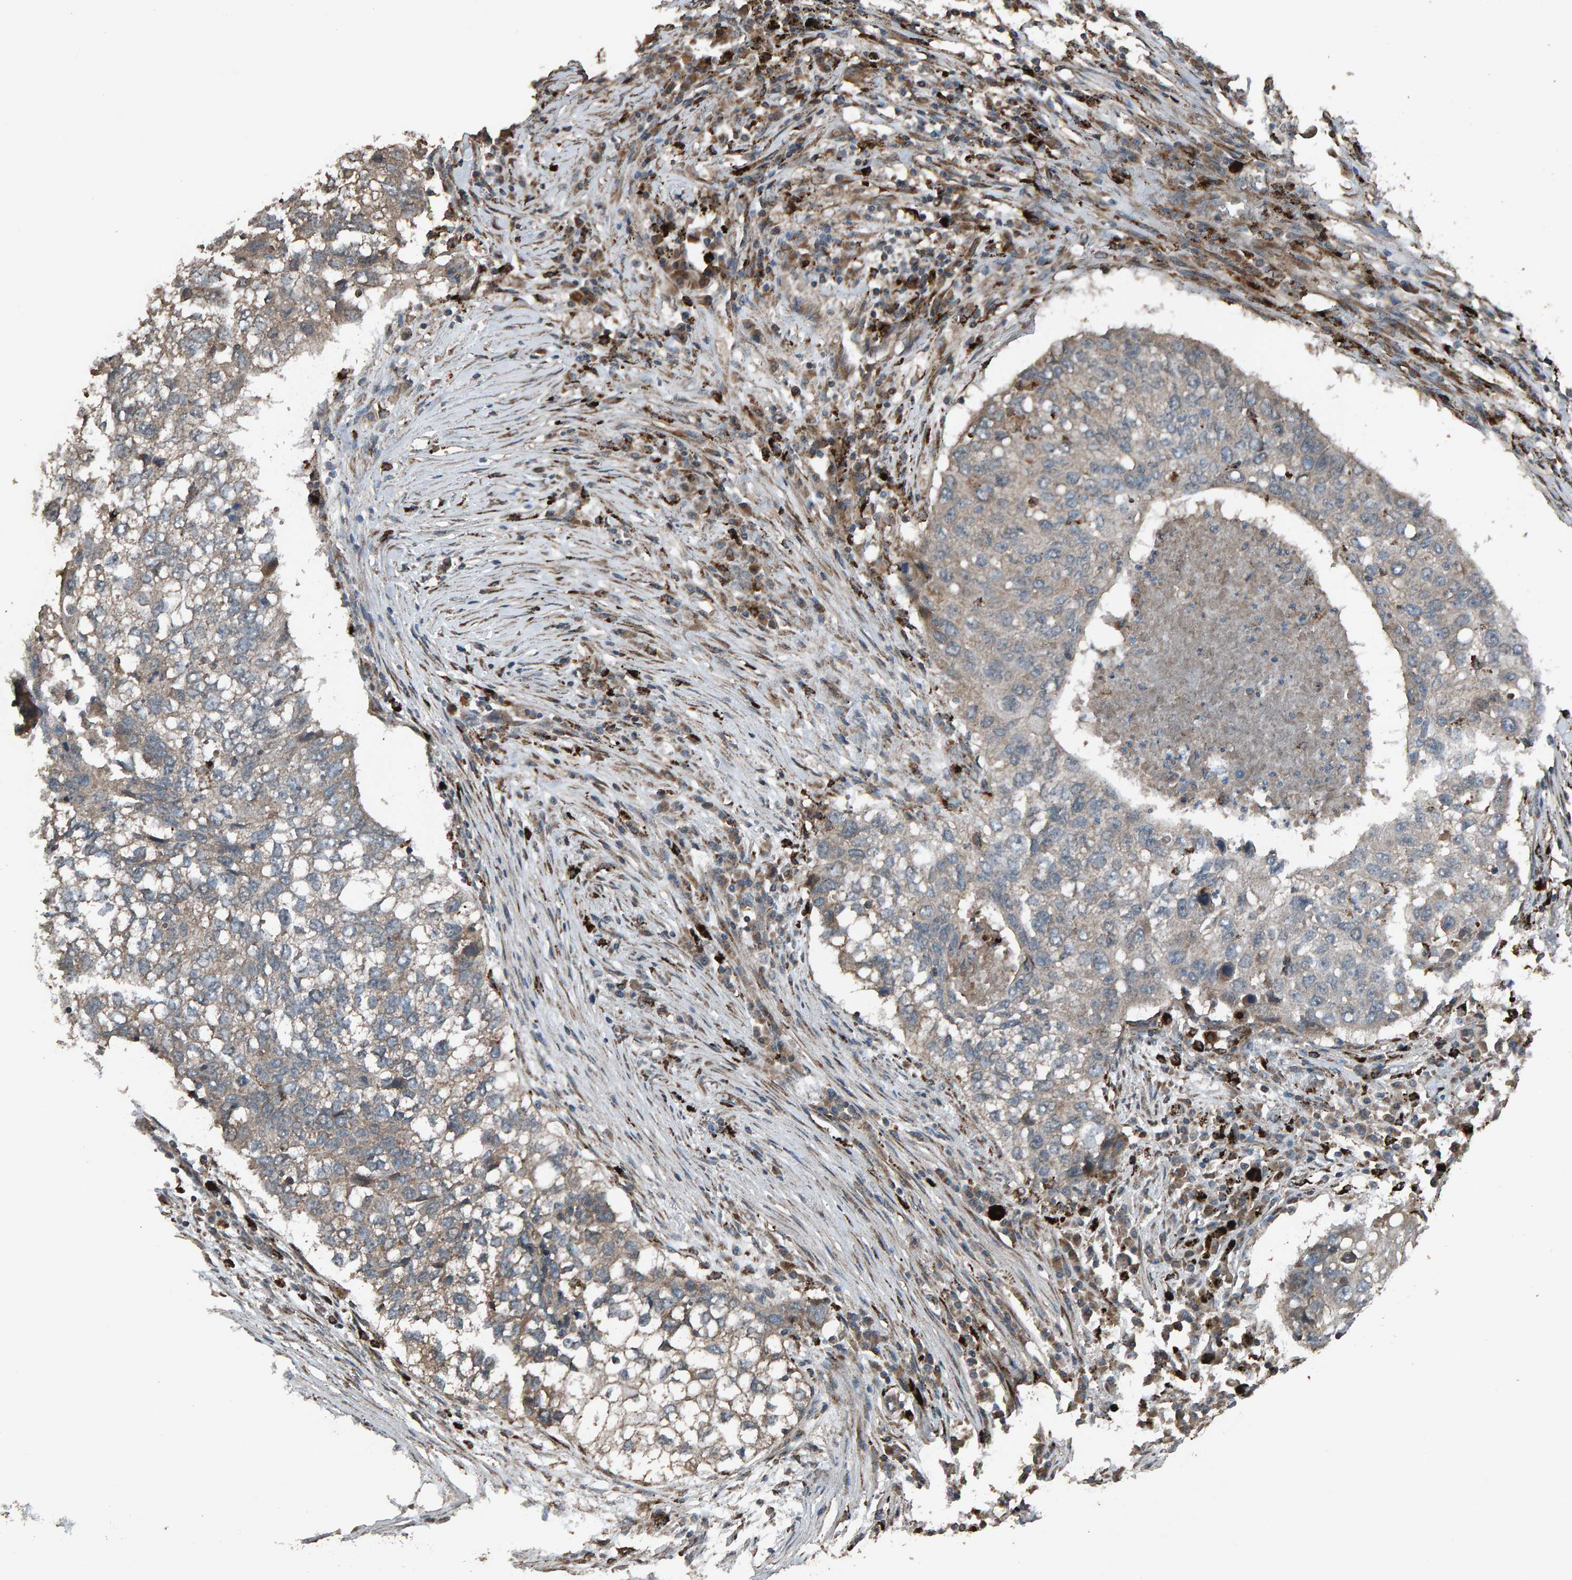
{"staining": {"intensity": "weak", "quantity": ">75%", "location": "cytoplasmic/membranous"}, "tissue": "lung cancer", "cell_type": "Tumor cells", "image_type": "cancer", "snomed": [{"axis": "morphology", "description": "Squamous cell carcinoma, NOS"}, {"axis": "topography", "description": "Lung"}], "caption": "IHC of human lung cancer (squamous cell carcinoma) shows low levels of weak cytoplasmic/membranous expression in approximately >75% of tumor cells.", "gene": "DUS1L", "patient": {"sex": "female", "age": 63}}